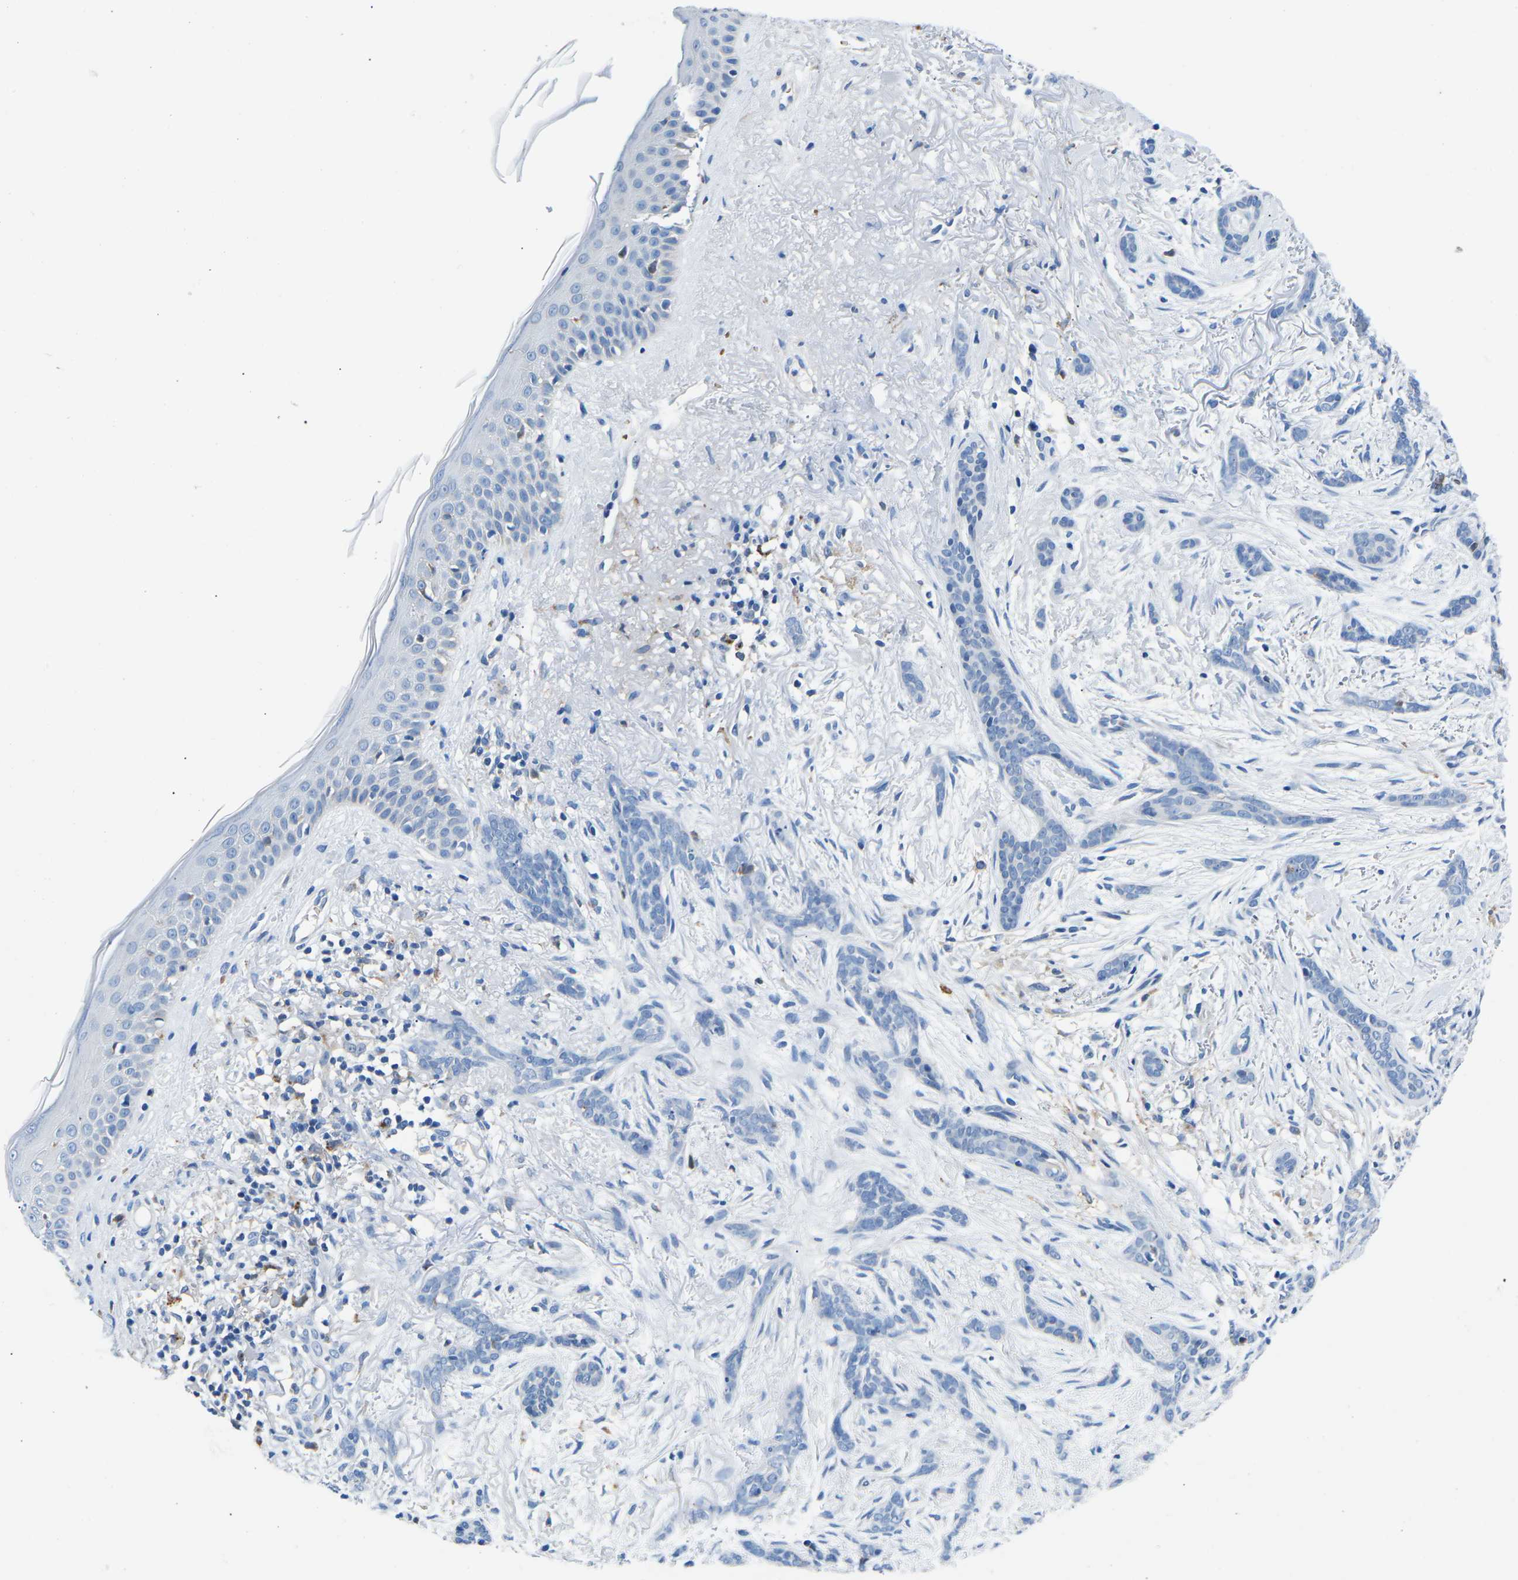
{"staining": {"intensity": "negative", "quantity": "none", "location": "none"}, "tissue": "skin cancer", "cell_type": "Tumor cells", "image_type": "cancer", "snomed": [{"axis": "morphology", "description": "Basal cell carcinoma"}, {"axis": "morphology", "description": "Adnexal tumor, benign"}, {"axis": "topography", "description": "Skin"}], "caption": "Skin cancer was stained to show a protein in brown. There is no significant positivity in tumor cells.", "gene": "TM6SF1", "patient": {"sex": "female", "age": 42}}